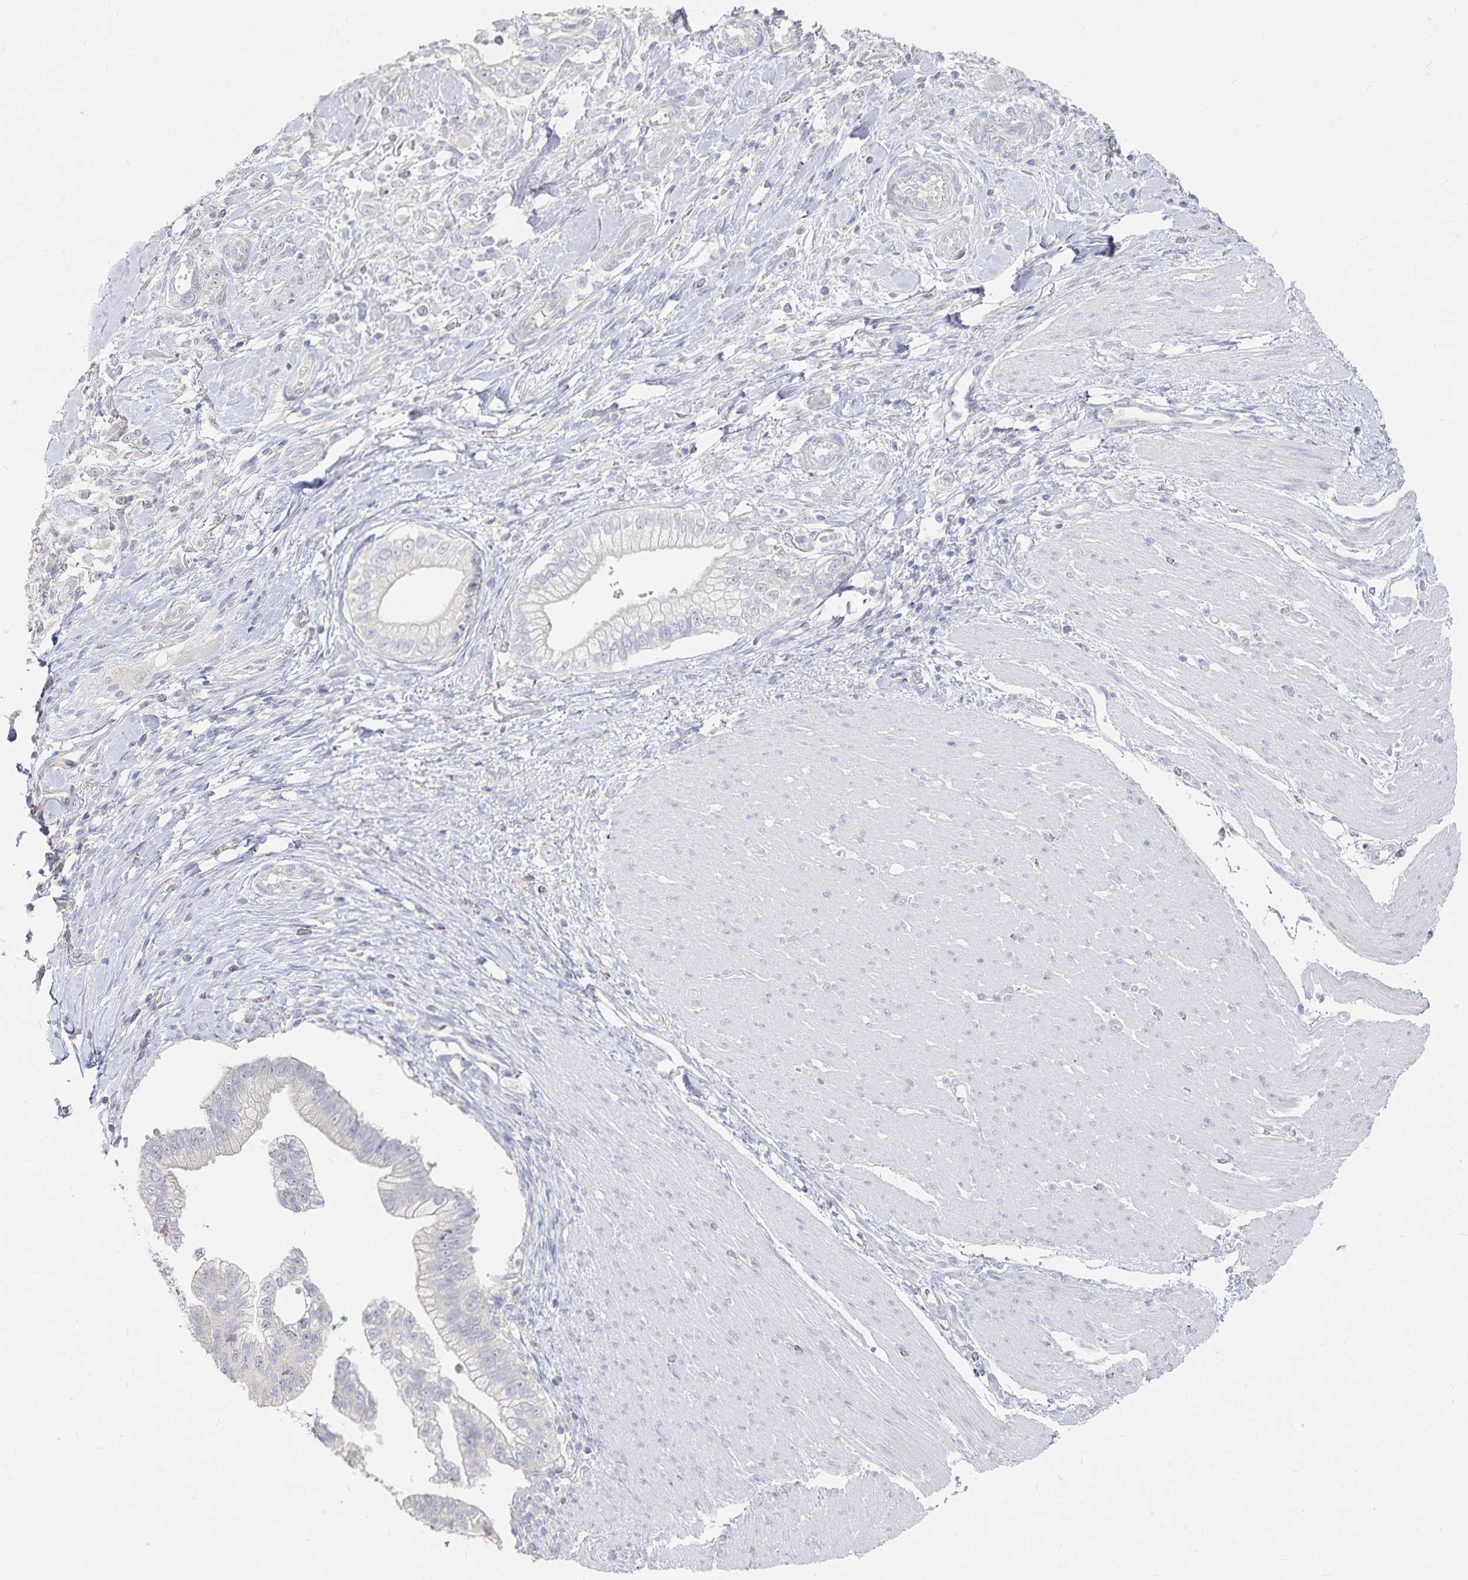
{"staining": {"intensity": "negative", "quantity": "none", "location": "none"}, "tissue": "pancreatic cancer", "cell_type": "Tumor cells", "image_type": "cancer", "snomed": [{"axis": "morphology", "description": "Adenocarcinoma, NOS"}, {"axis": "topography", "description": "Pancreas"}], "caption": "An IHC micrograph of adenocarcinoma (pancreatic) is shown. There is no staining in tumor cells of adenocarcinoma (pancreatic). (DAB immunohistochemistry (IHC) with hematoxylin counter stain).", "gene": "DNAH9", "patient": {"sex": "male", "age": 70}}